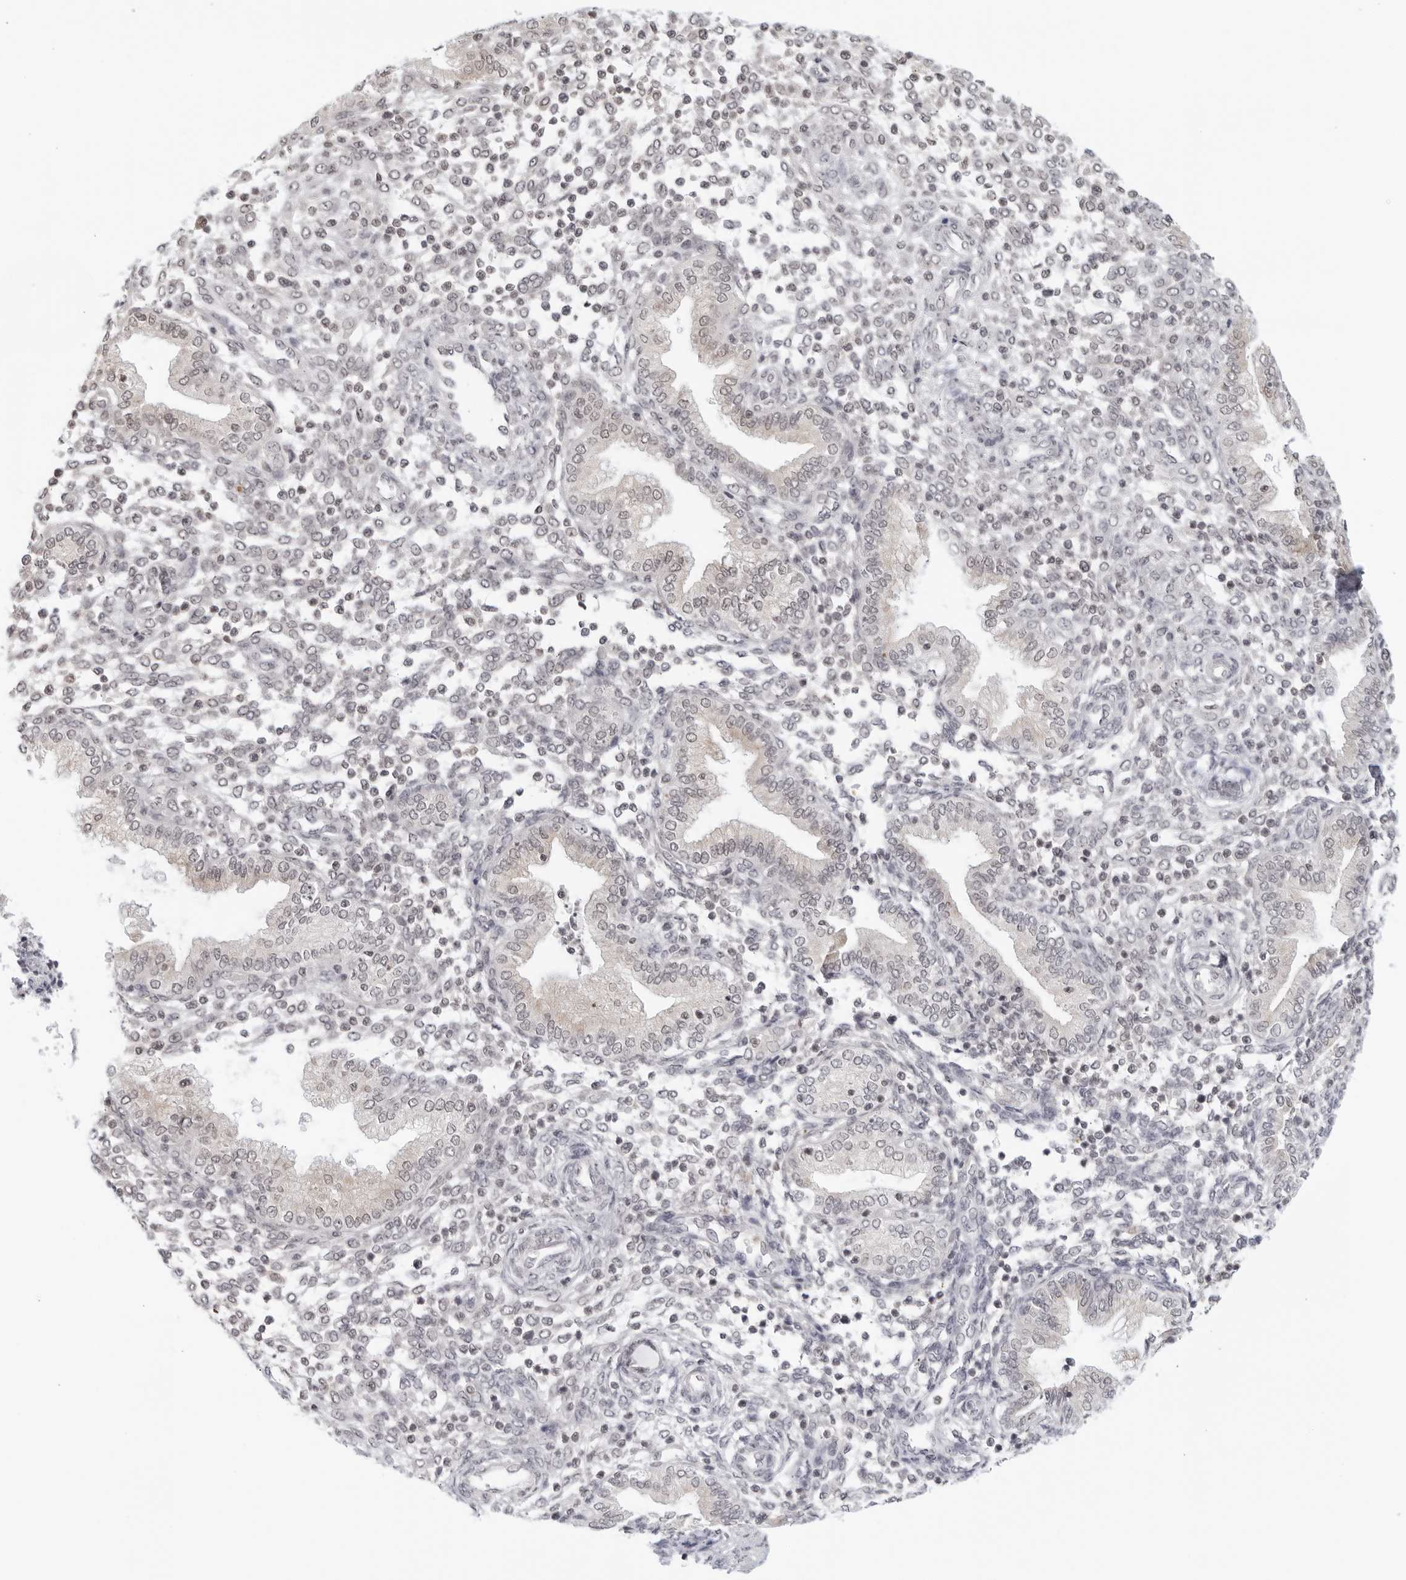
{"staining": {"intensity": "negative", "quantity": "none", "location": "none"}, "tissue": "endometrium", "cell_type": "Cells in endometrial stroma", "image_type": "normal", "snomed": [{"axis": "morphology", "description": "Normal tissue, NOS"}, {"axis": "topography", "description": "Endometrium"}], "caption": "Cells in endometrial stroma are negative for brown protein staining in benign endometrium. The staining was performed using DAB (3,3'-diaminobenzidine) to visualize the protein expression in brown, while the nuclei were stained in blue with hematoxylin (Magnification: 20x).", "gene": "RAB11FIP3", "patient": {"sex": "female", "age": 53}}